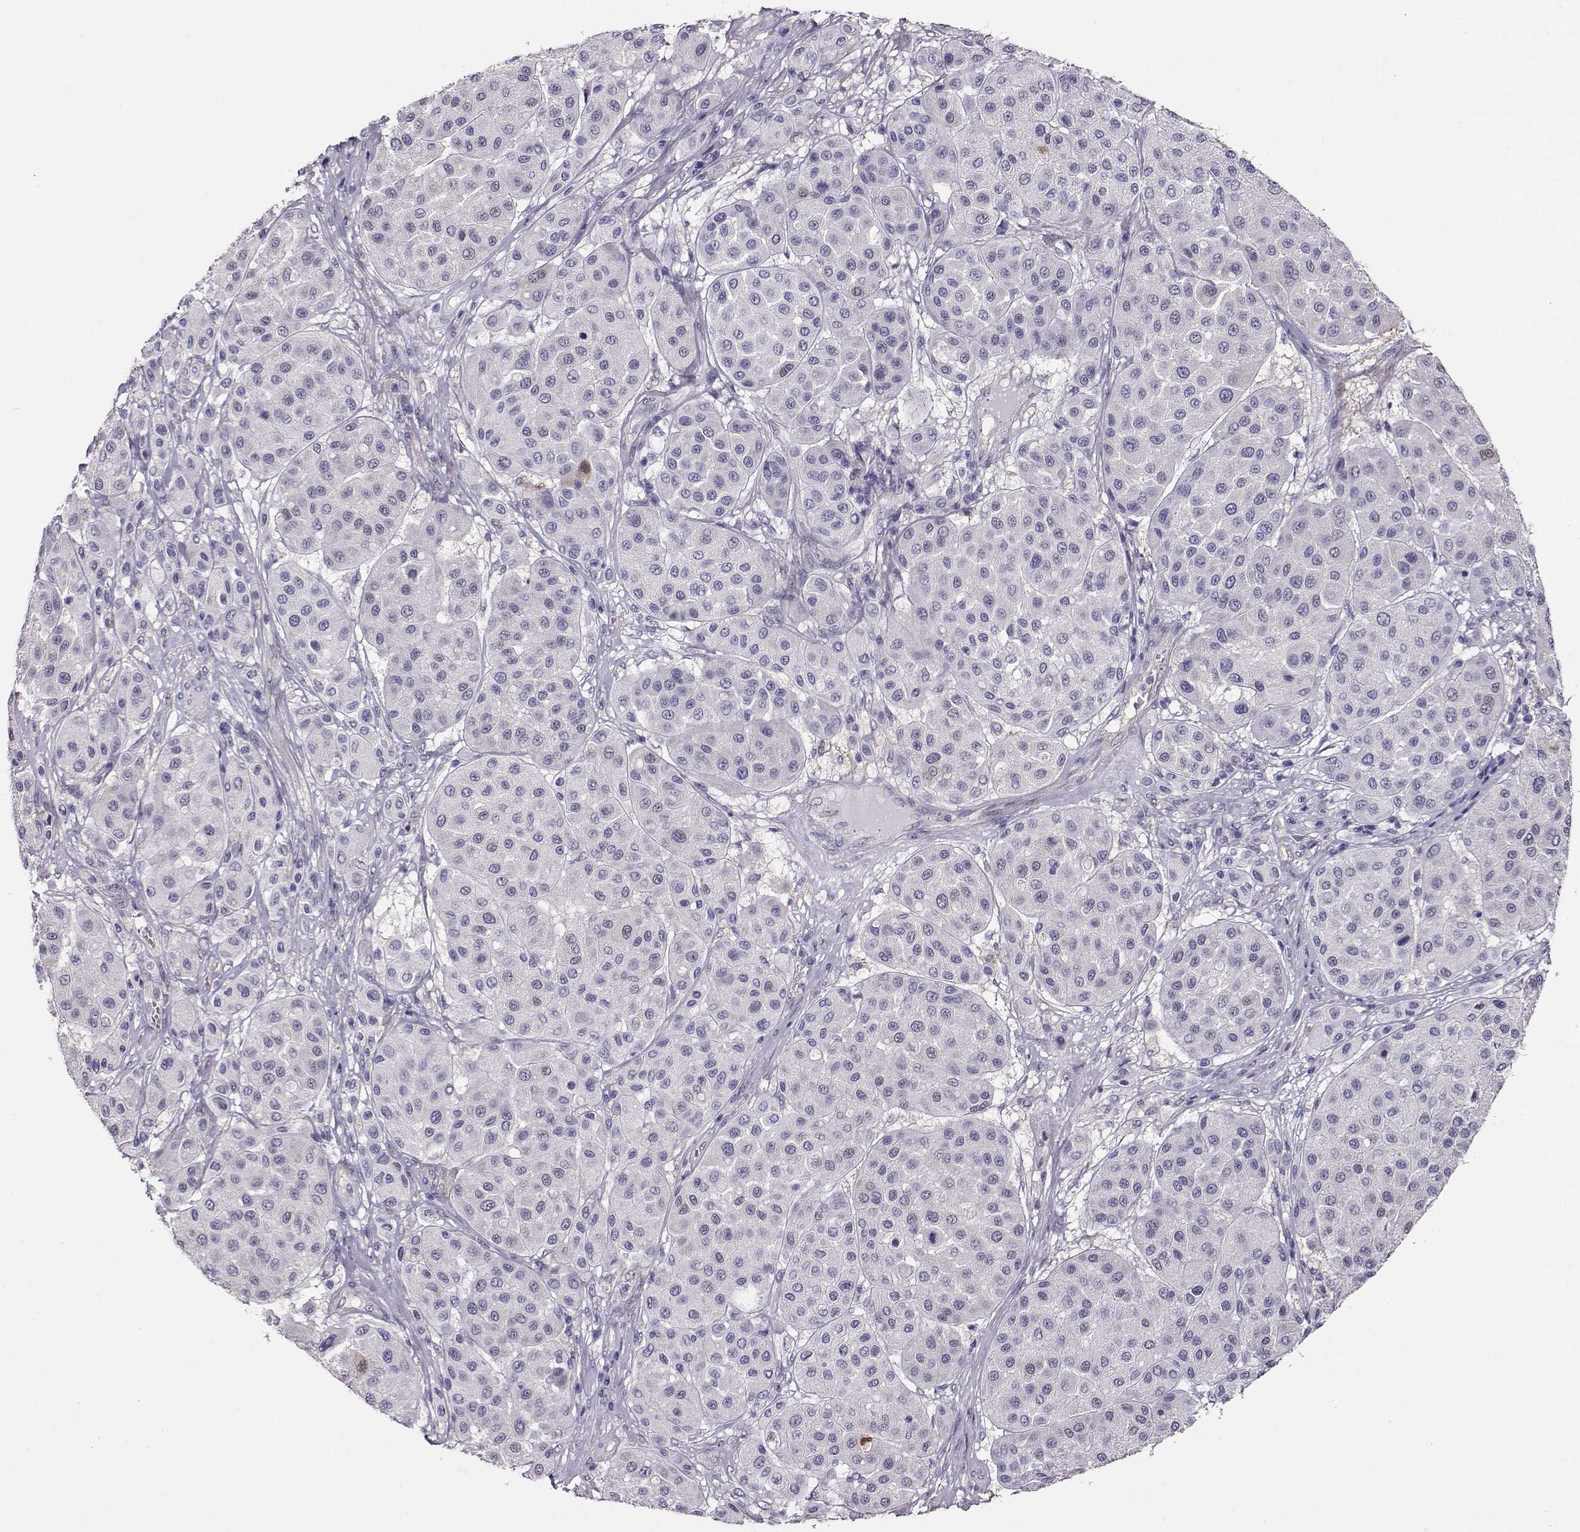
{"staining": {"intensity": "negative", "quantity": "none", "location": "none"}, "tissue": "melanoma", "cell_type": "Tumor cells", "image_type": "cancer", "snomed": [{"axis": "morphology", "description": "Malignant melanoma, Metastatic site"}, {"axis": "topography", "description": "Smooth muscle"}], "caption": "High power microscopy photomicrograph of an IHC image of malignant melanoma (metastatic site), revealing no significant staining in tumor cells.", "gene": "CCR8", "patient": {"sex": "male", "age": 41}}